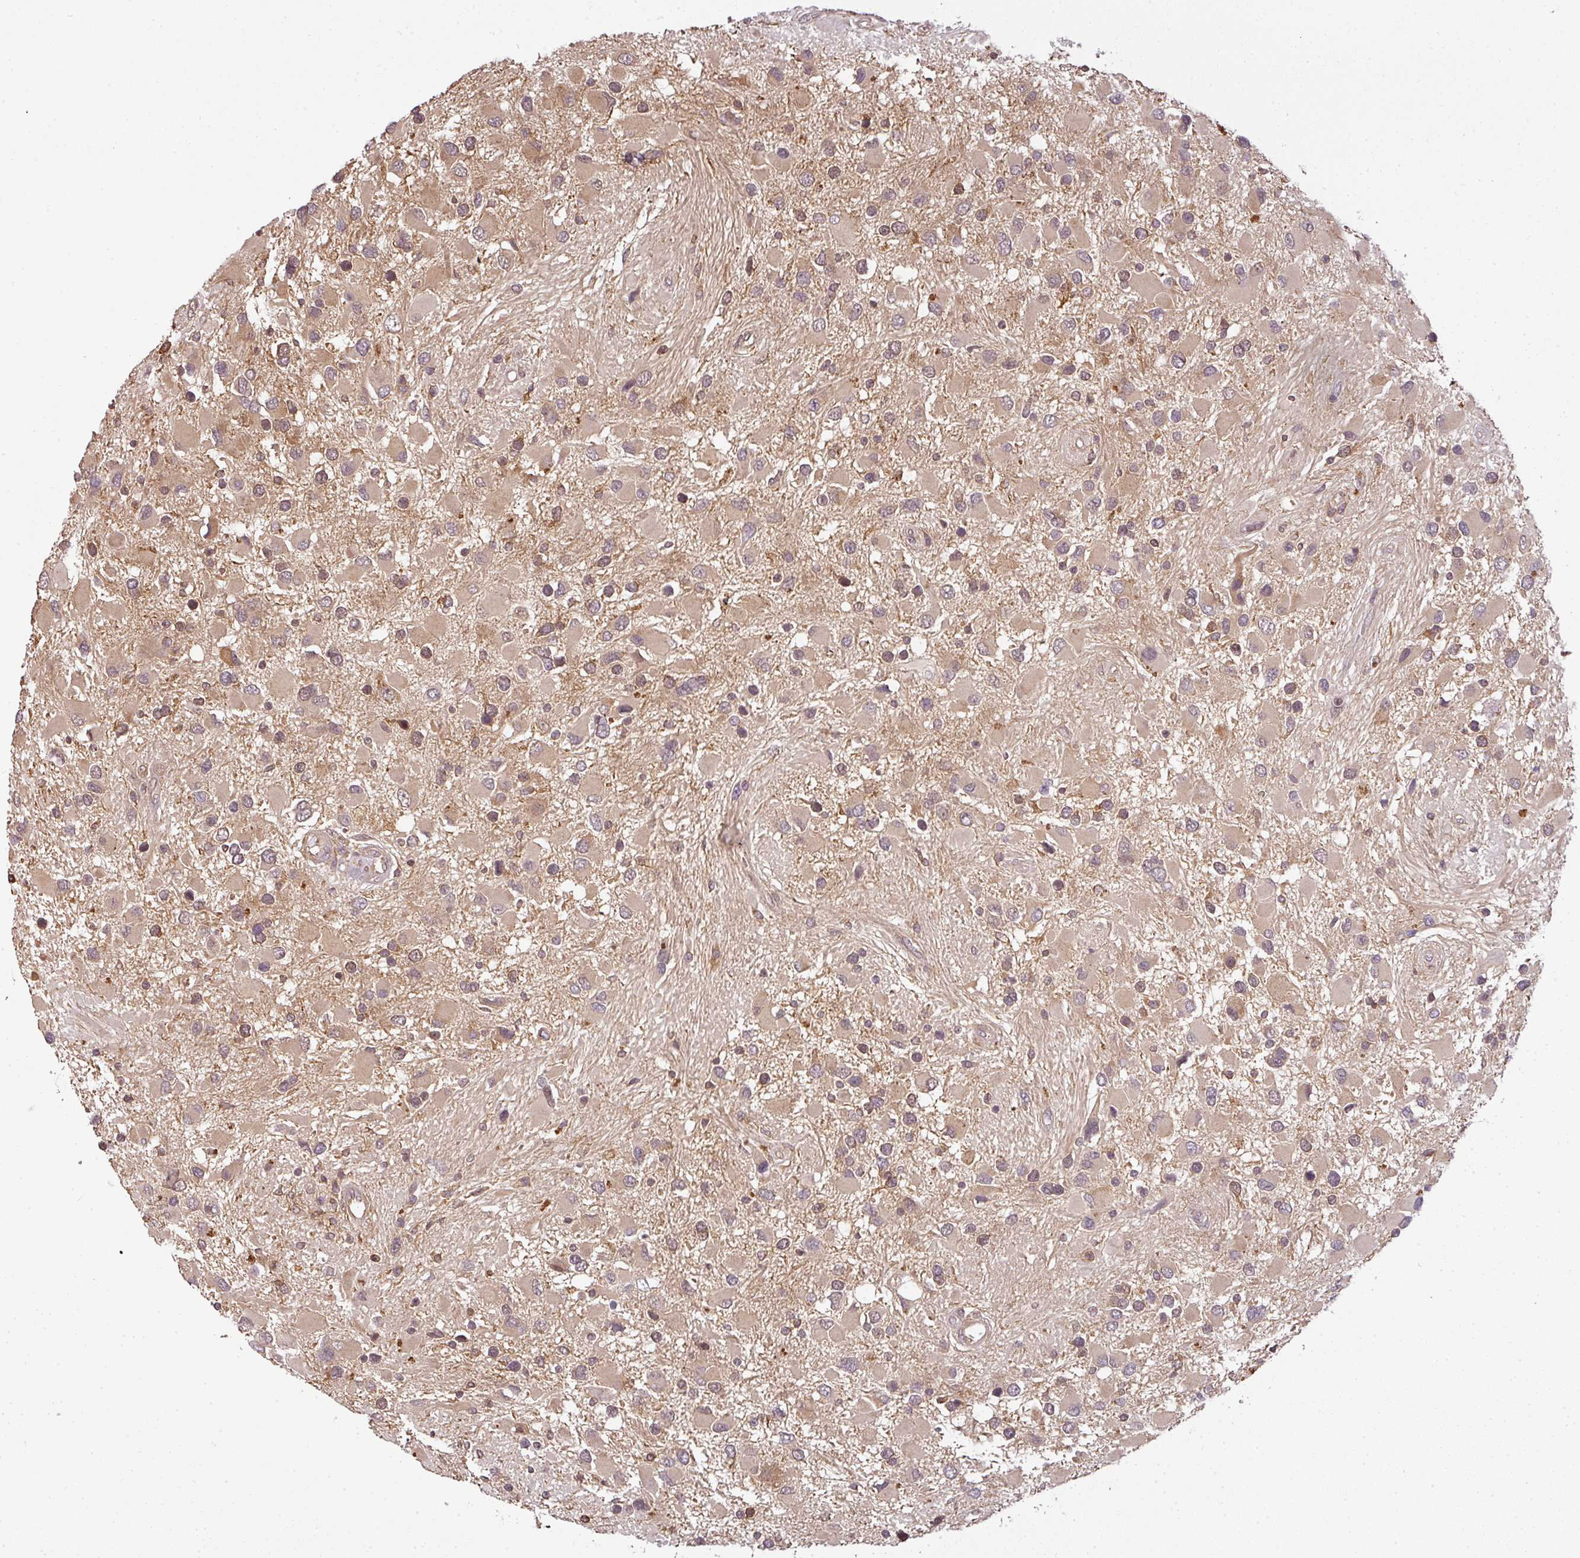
{"staining": {"intensity": "weak", "quantity": ">75%", "location": "cytoplasmic/membranous"}, "tissue": "glioma", "cell_type": "Tumor cells", "image_type": "cancer", "snomed": [{"axis": "morphology", "description": "Glioma, malignant, High grade"}, {"axis": "topography", "description": "Brain"}], "caption": "Brown immunohistochemical staining in glioma displays weak cytoplasmic/membranous positivity in approximately >75% of tumor cells.", "gene": "TCL1B", "patient": {"sex": "male", "age": 53}}